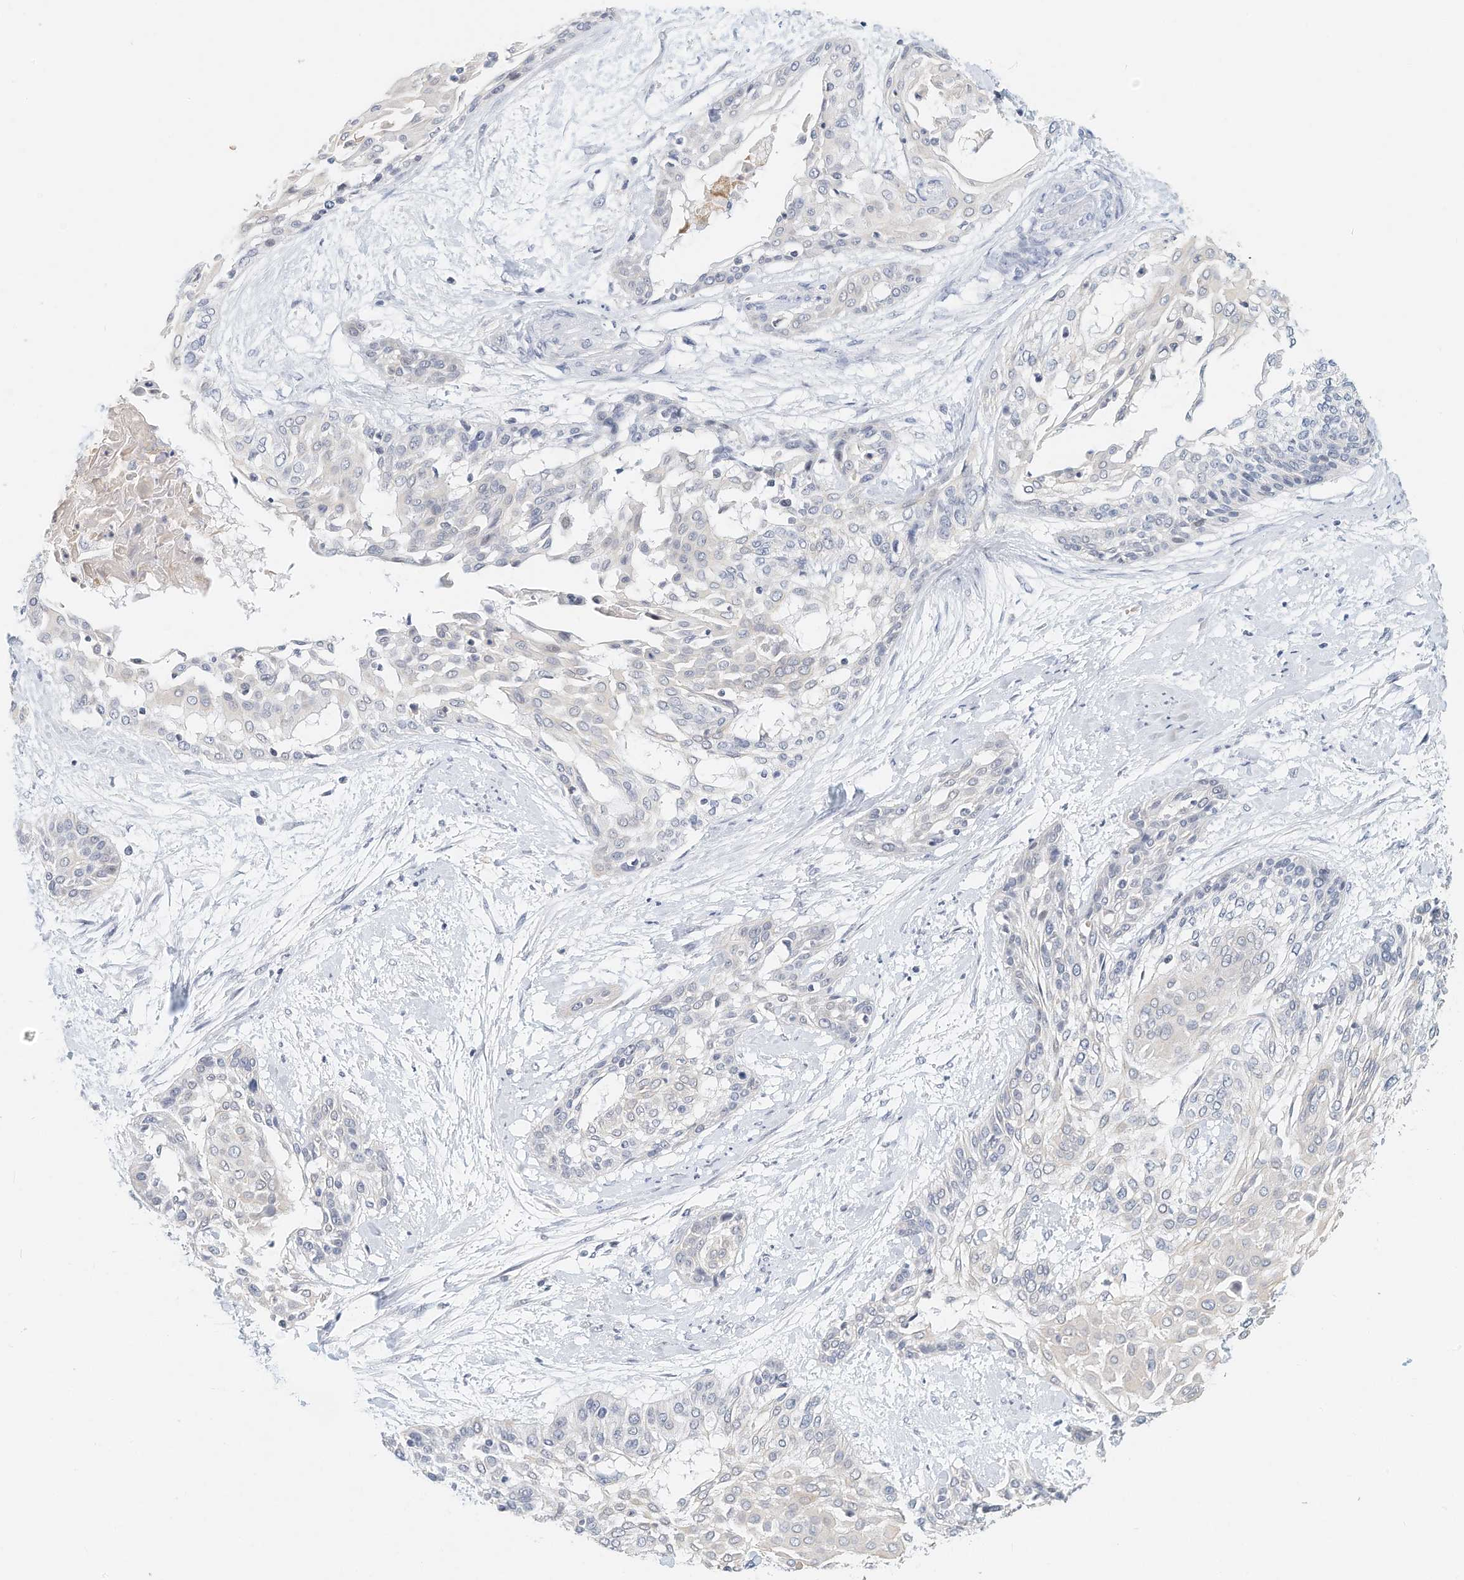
{"staining": {"intensity": "negative", "quantity": "none", "location": "none"}, "tissue": "cervical cancer", "cell_type": "Tumor cells", "image_type": "cancer", "snomed": [{"axis": "morphology", "description": "Squamous cell carcinoma, NOS"}, {"axis": "topography", "description": "Cervix"}], "caption": "The photomicrograph displays no significant expression in tumor cells of cervical cancer (squamous cell carcinoma).", "gene": "MICAL1", "patient": {"sex": "female", "age": 57}}